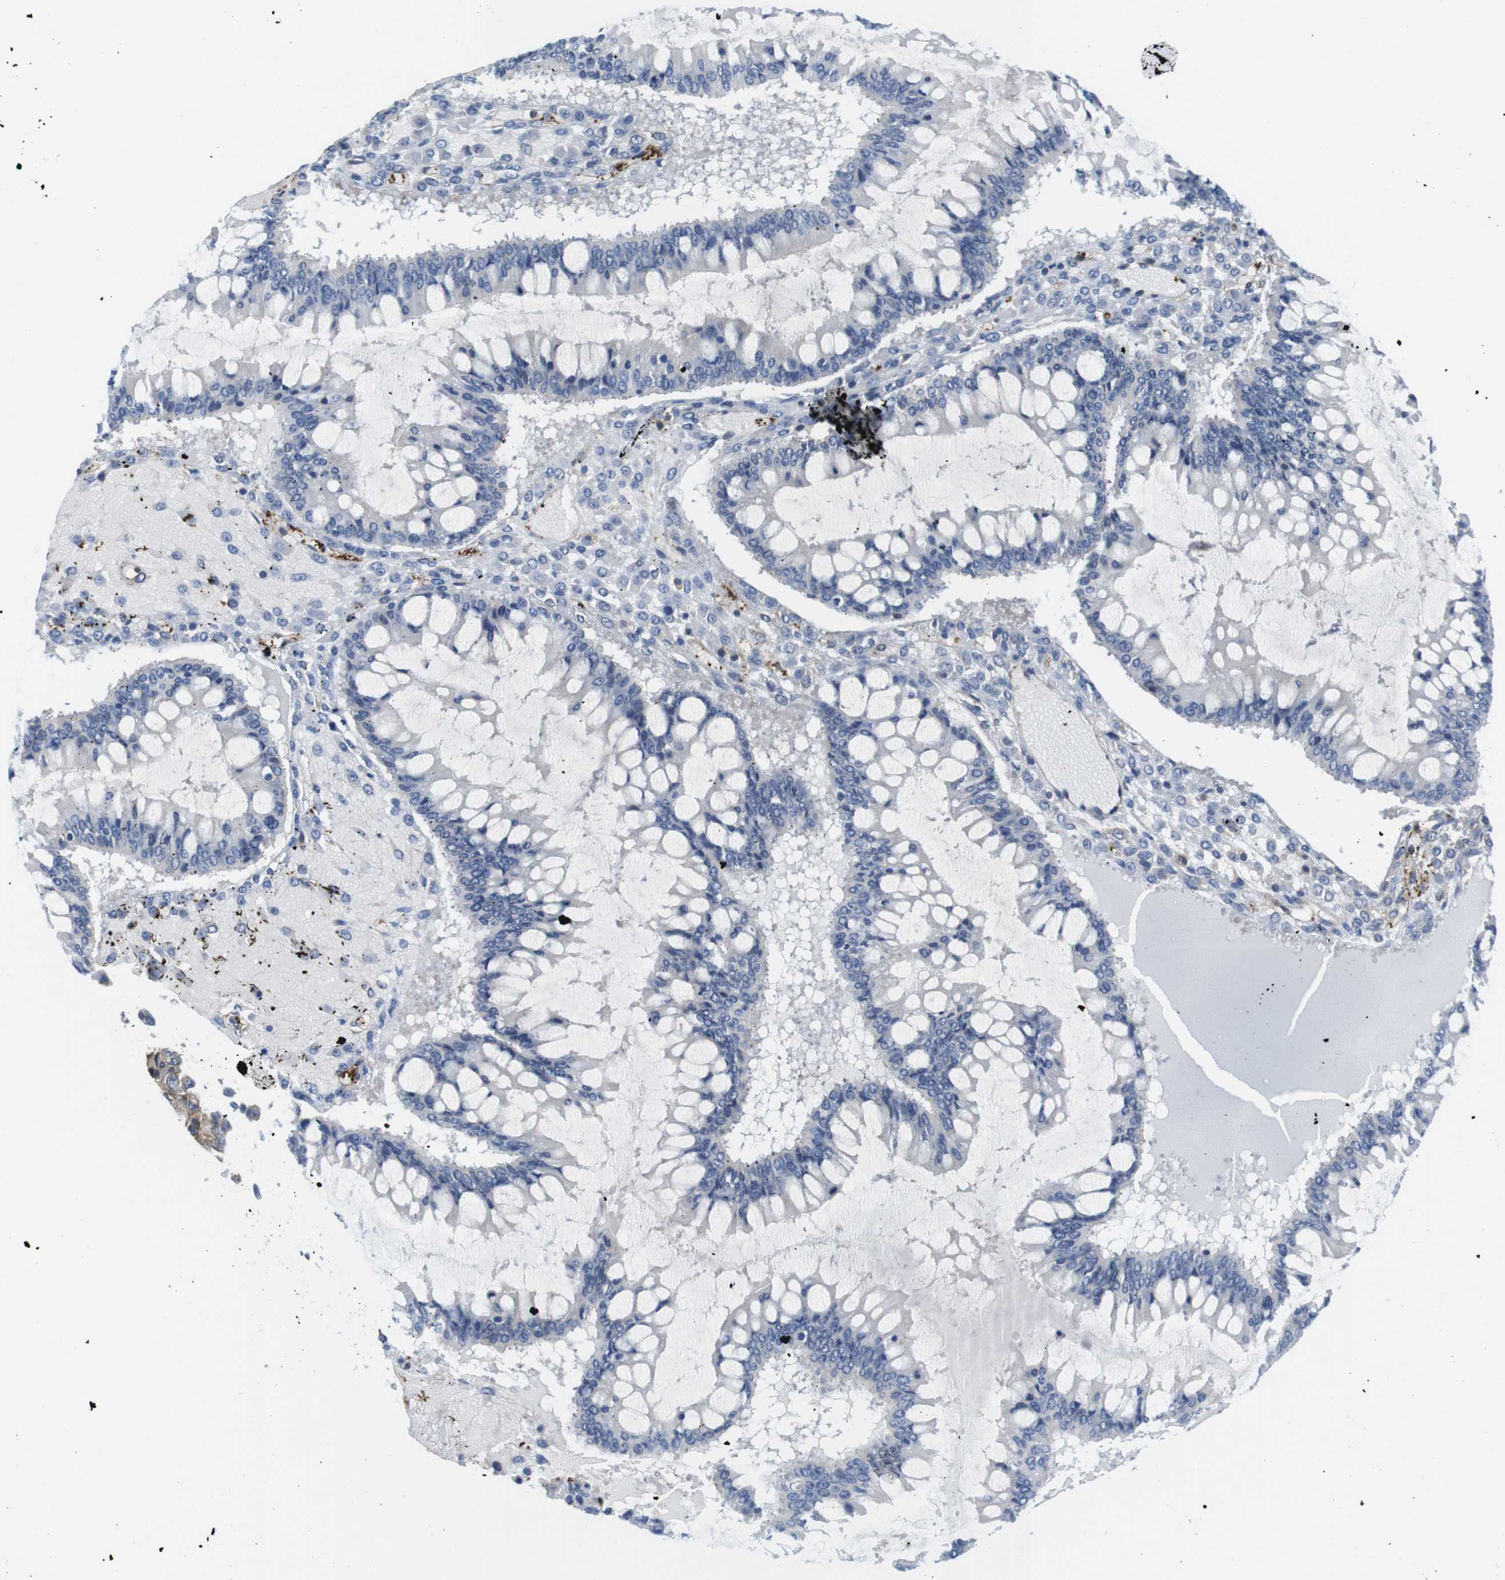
{"staining": {"intensity": "negative", "quantity": "none", "location": "none"}, "tissue": "ovarian cancer", "cell_type": "Tumor cells", "image_type": "cancer", "snomed": [{"axis": "morphology", "description": "Cystadenocarcinoma, mucinous, NOS"}, {"axis": "topography", "description": "Ovary"}], "caption": "Immunohistochemistry (IHC) of ovarian cancer exhibits no positivity in tumor cells. (Immunohistochemistry, brightfield microscopy, high magnification).", "gene": "HERPUD2", "patient": {"sex": "female", "age": 73}}